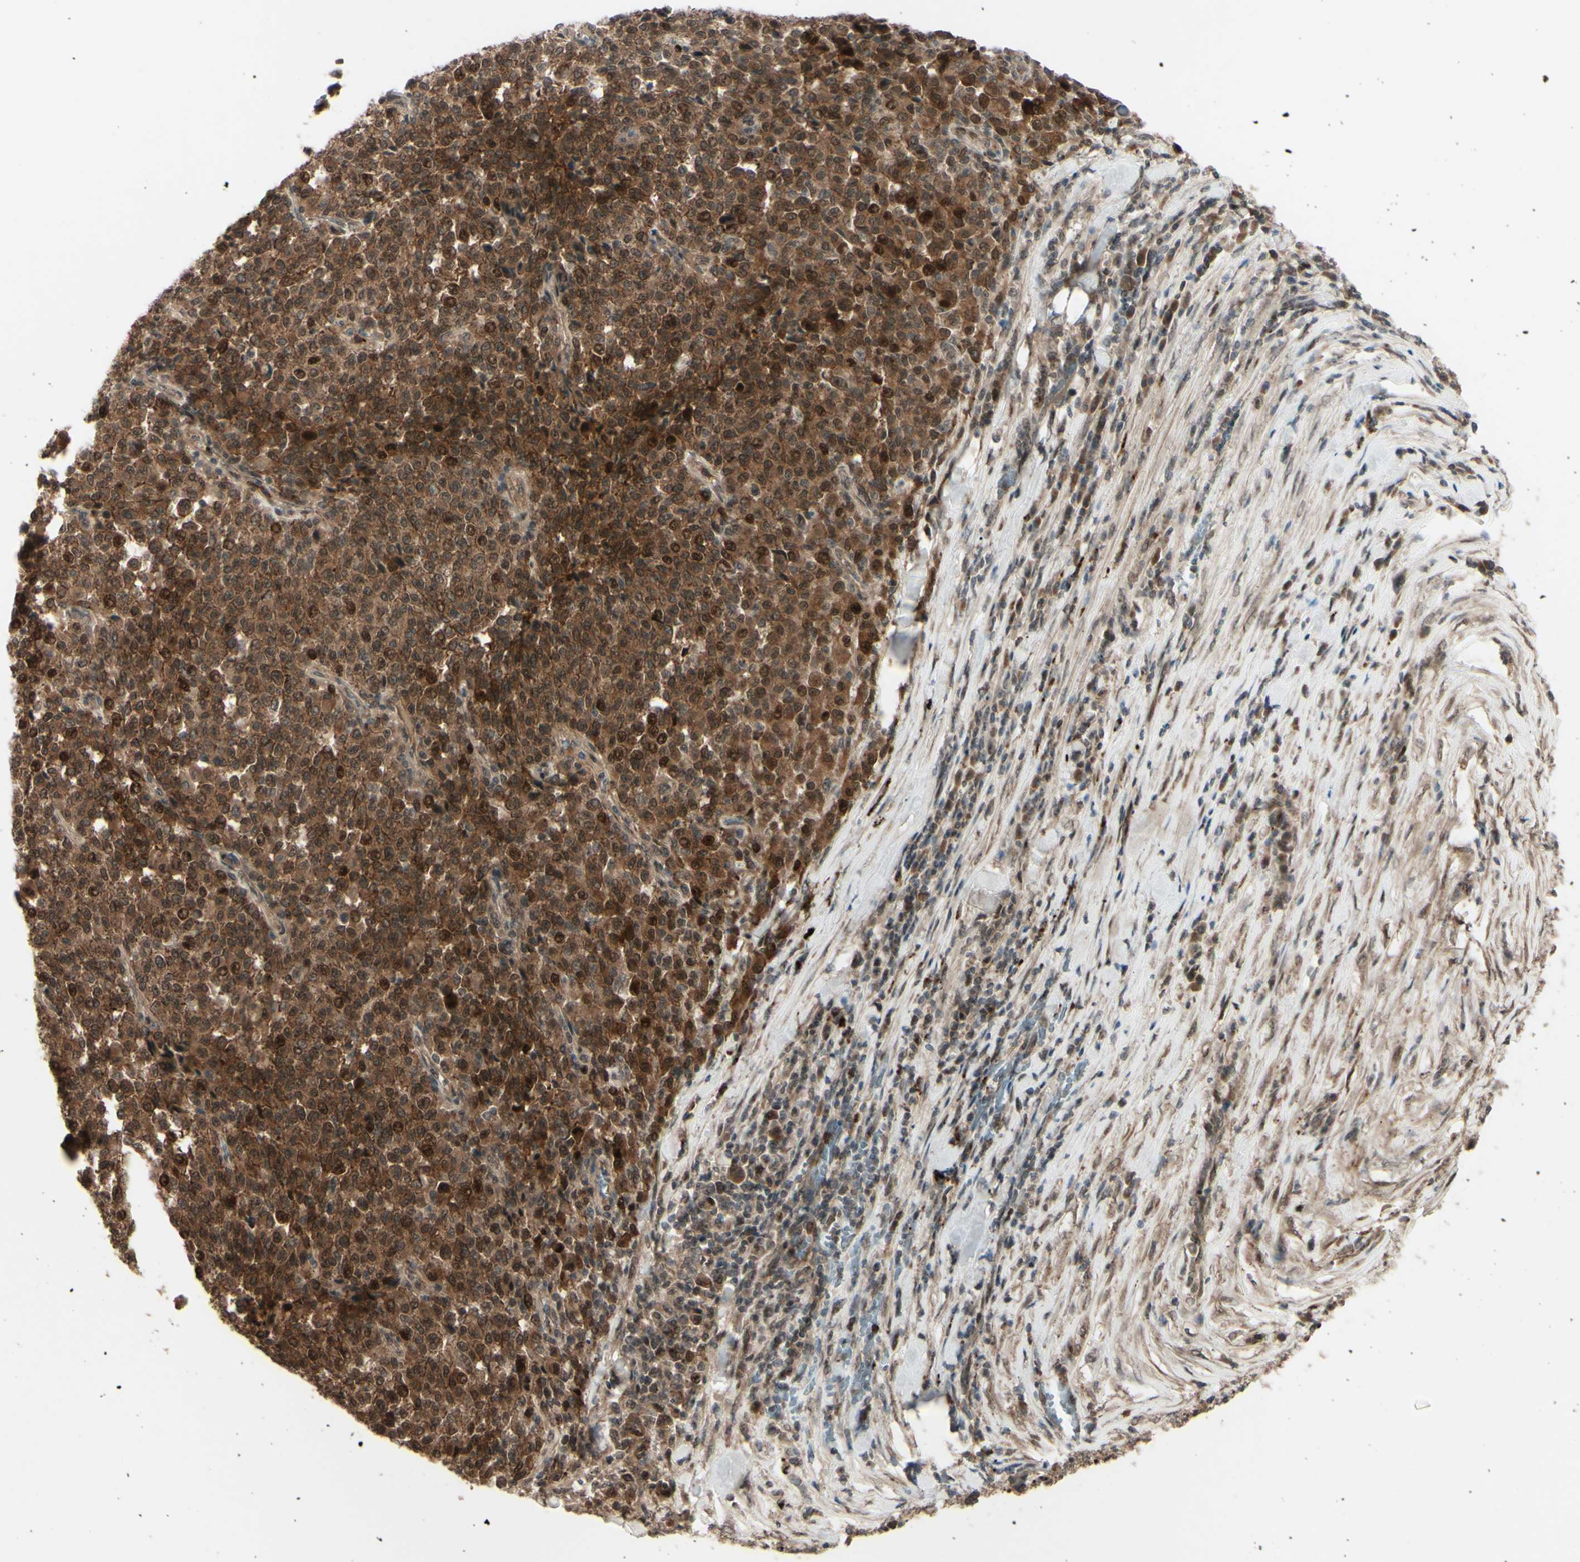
{"staining": {"intensity": "strong", "quantity": ">75%", "location": "cytoplasmic/membranous,nuclear"}, "tissue": "melanoma", "cell_type": "Tumor cells", "image_type": "cancer", "snomed": [{"axis": "morphology", "description": "Malignant melanoma, Metastatic site"}, {"axis": "topography", "description": "Pancreas"}], "caption": "Immunohistochemical staining of human malignant melanoma (metastatic site) displays high levels of strong cytoplasmic/membranous and nuclear staining in about >75% of tumor cells.", "gene": "MLF2", "patient": {"sex": "female", "age": 30}}